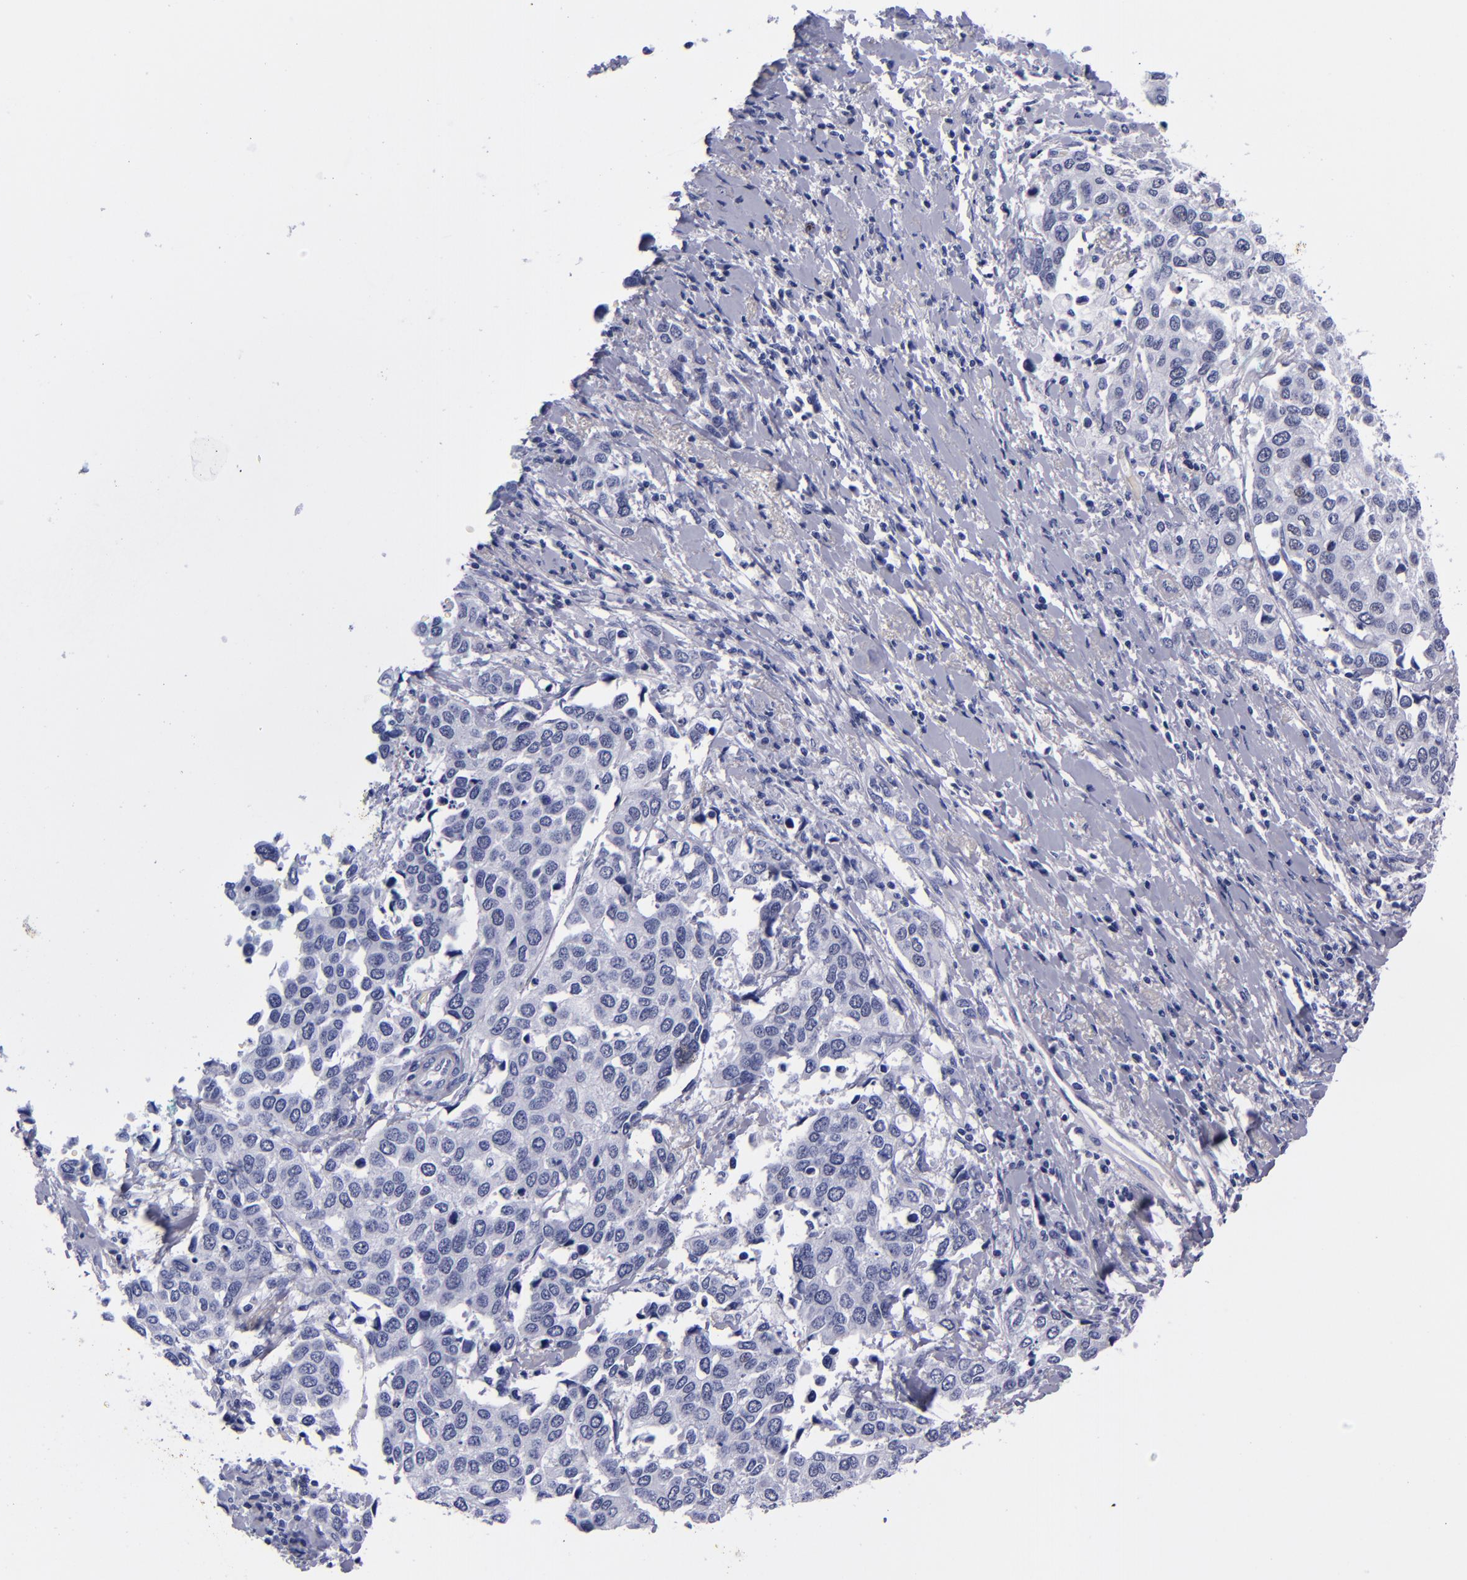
{"staining": {"intensity": "negative", "quantity": "none", "location": "none"}, "tissue": "cervical cancer", "cell_type": "Tumor cells", "image_type": "cancer", "snomed": [{"axis": "morphology", "description": "Squamous cell carcinoma, NOS"}, {"axis": "topography", "description": "Cervix"}], "caption": "High power microscopy photomicrograph of an IHC image of cervical squamous cell carcinoma, revealing no significant positivity in tumor cells.", "gene": "MCM7", "patient": {"sex": "female", "age": 54}}